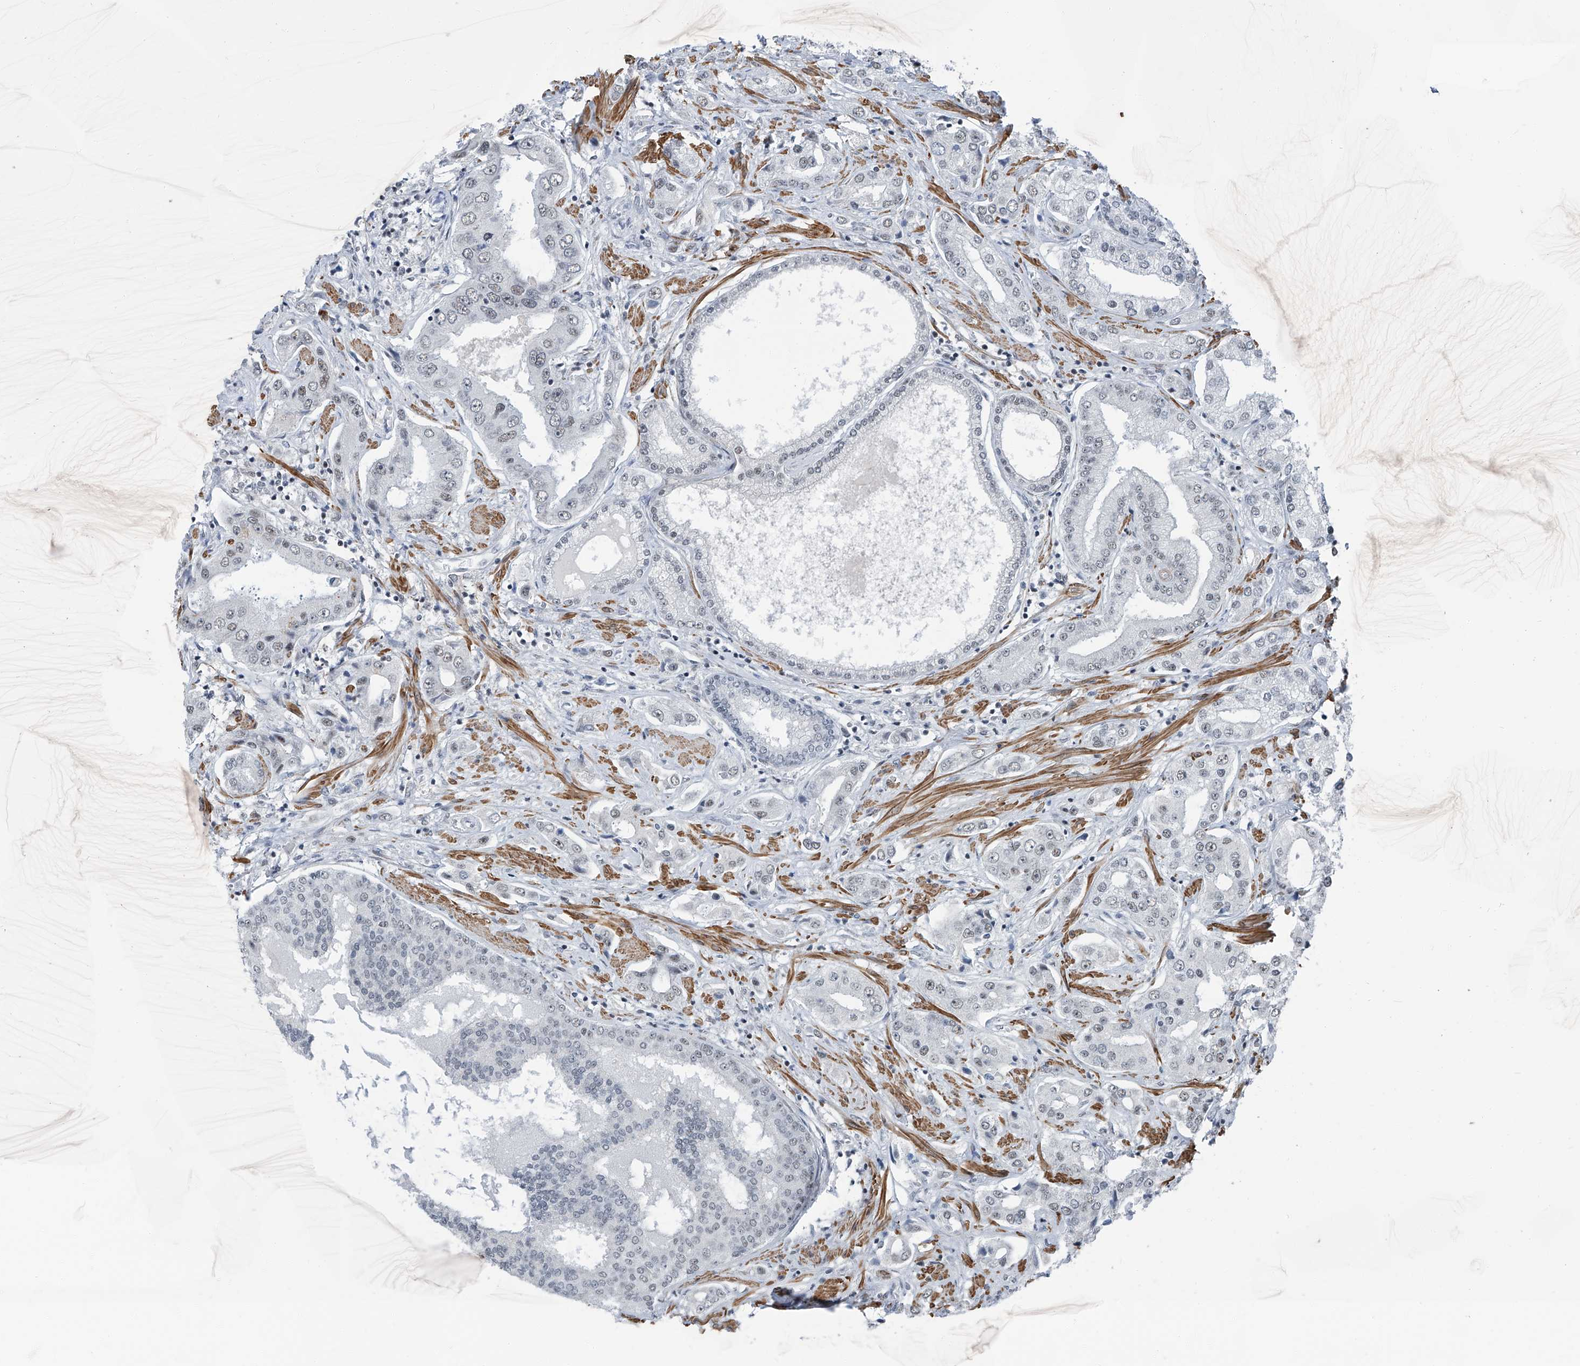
{"staining": {"intensity": "negative", "quantity": "none", "location": "none"}, "tissue": "prostate cancer", "cell_type": "Tumor cells", "image_type": "cancer", "snomed": [{"axis": "morphology", "description": "Adenocarcinoma, High grade"}, {"axis": "topography", "description": "Prostate"}], "caption": "Immunohistochemical staining of prostate cancer shows no significant expression in tumor cells.", "gene": "TXLNB", "patient": {"sex": "male", "age": 66}}